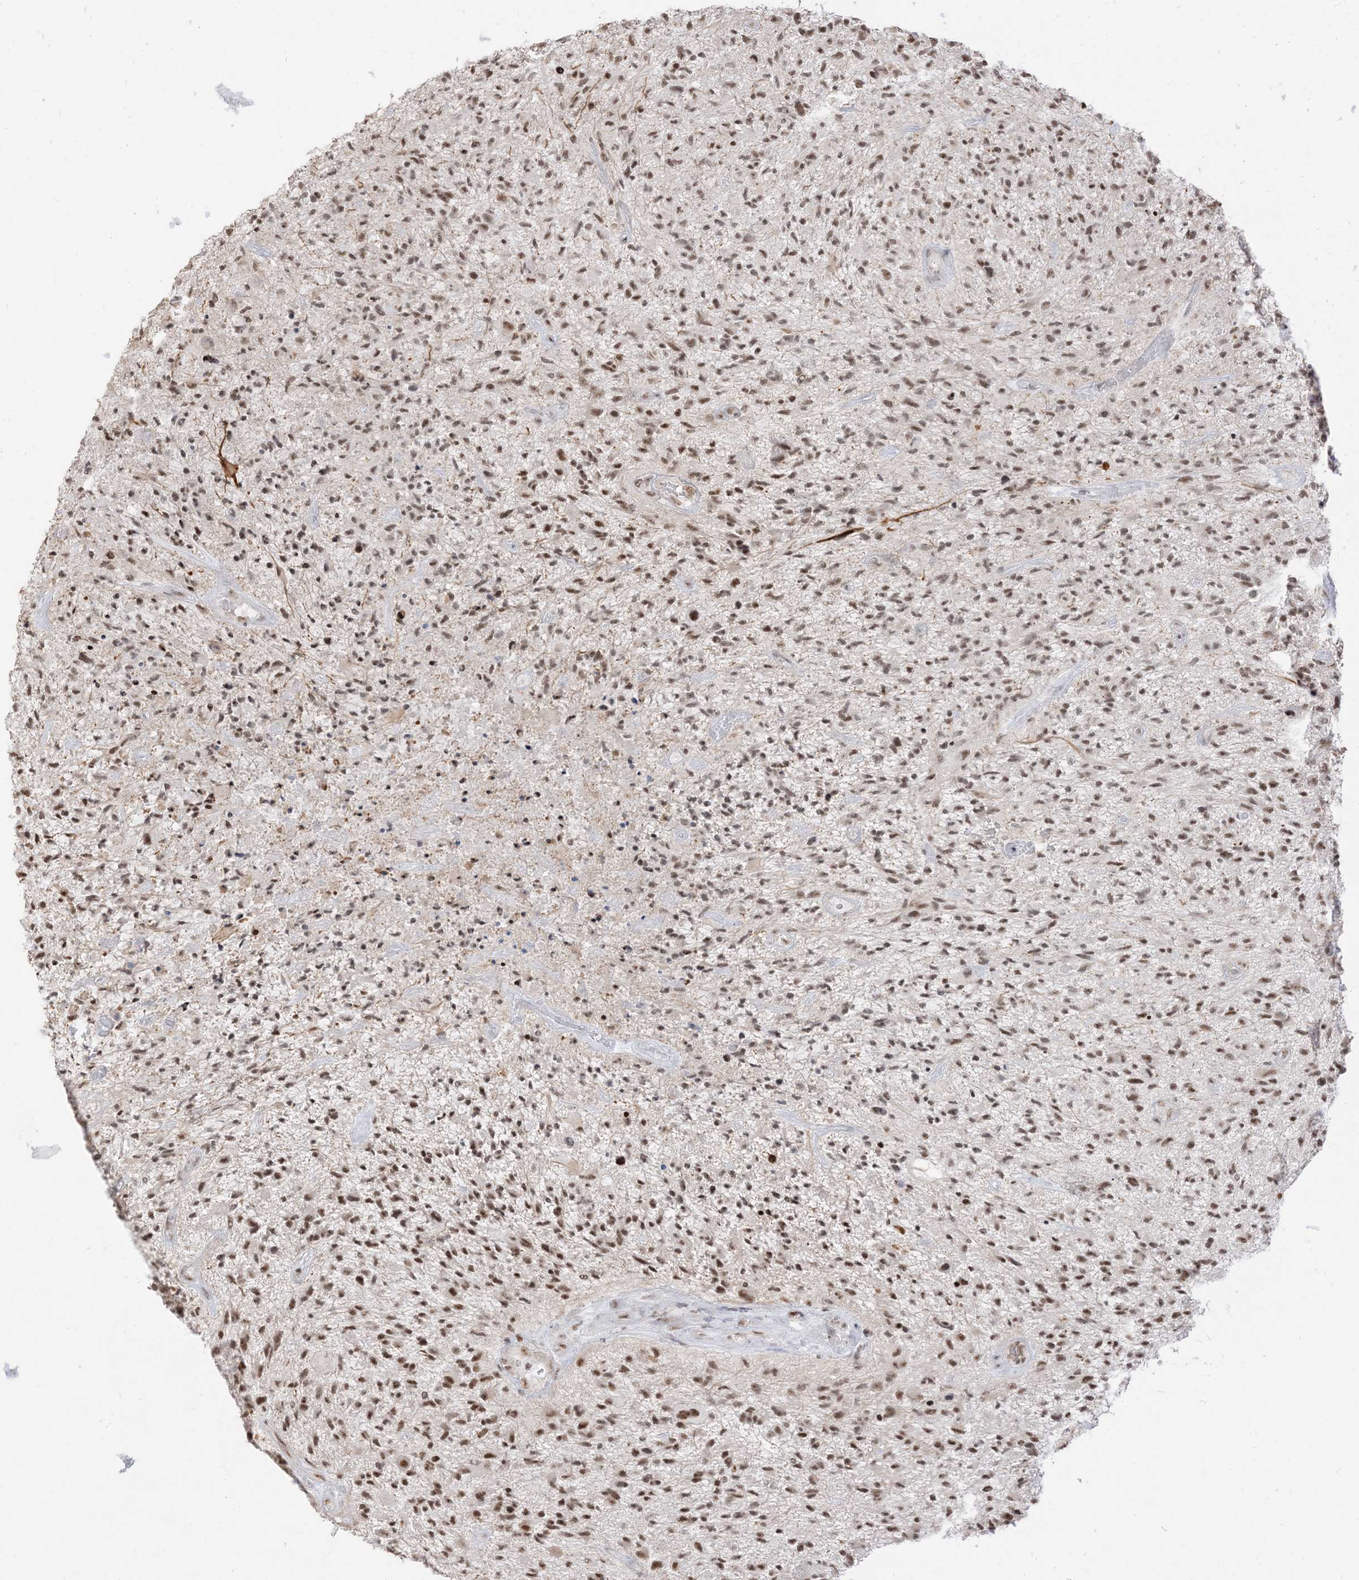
{"staining": {"intensity": "moderate", "quantity": ">75%", "location": "nuclear"}, "tissue": "glioma", "cell_type": "Tumor cells", "image_type": "cancer", "snomed": [{"axis": "morphology", "description": "Glioma, malignant, High grade"}, {"axis": "topography", "description": "Brain"}], "caption": "The micrograph displays immunohistochemical staining of glioma. There is moderate nuclear expression is present in approximately >75% of tumor cells.", "gene": "ARGLU1", "patient": {"sex": "male", "age": 47}}